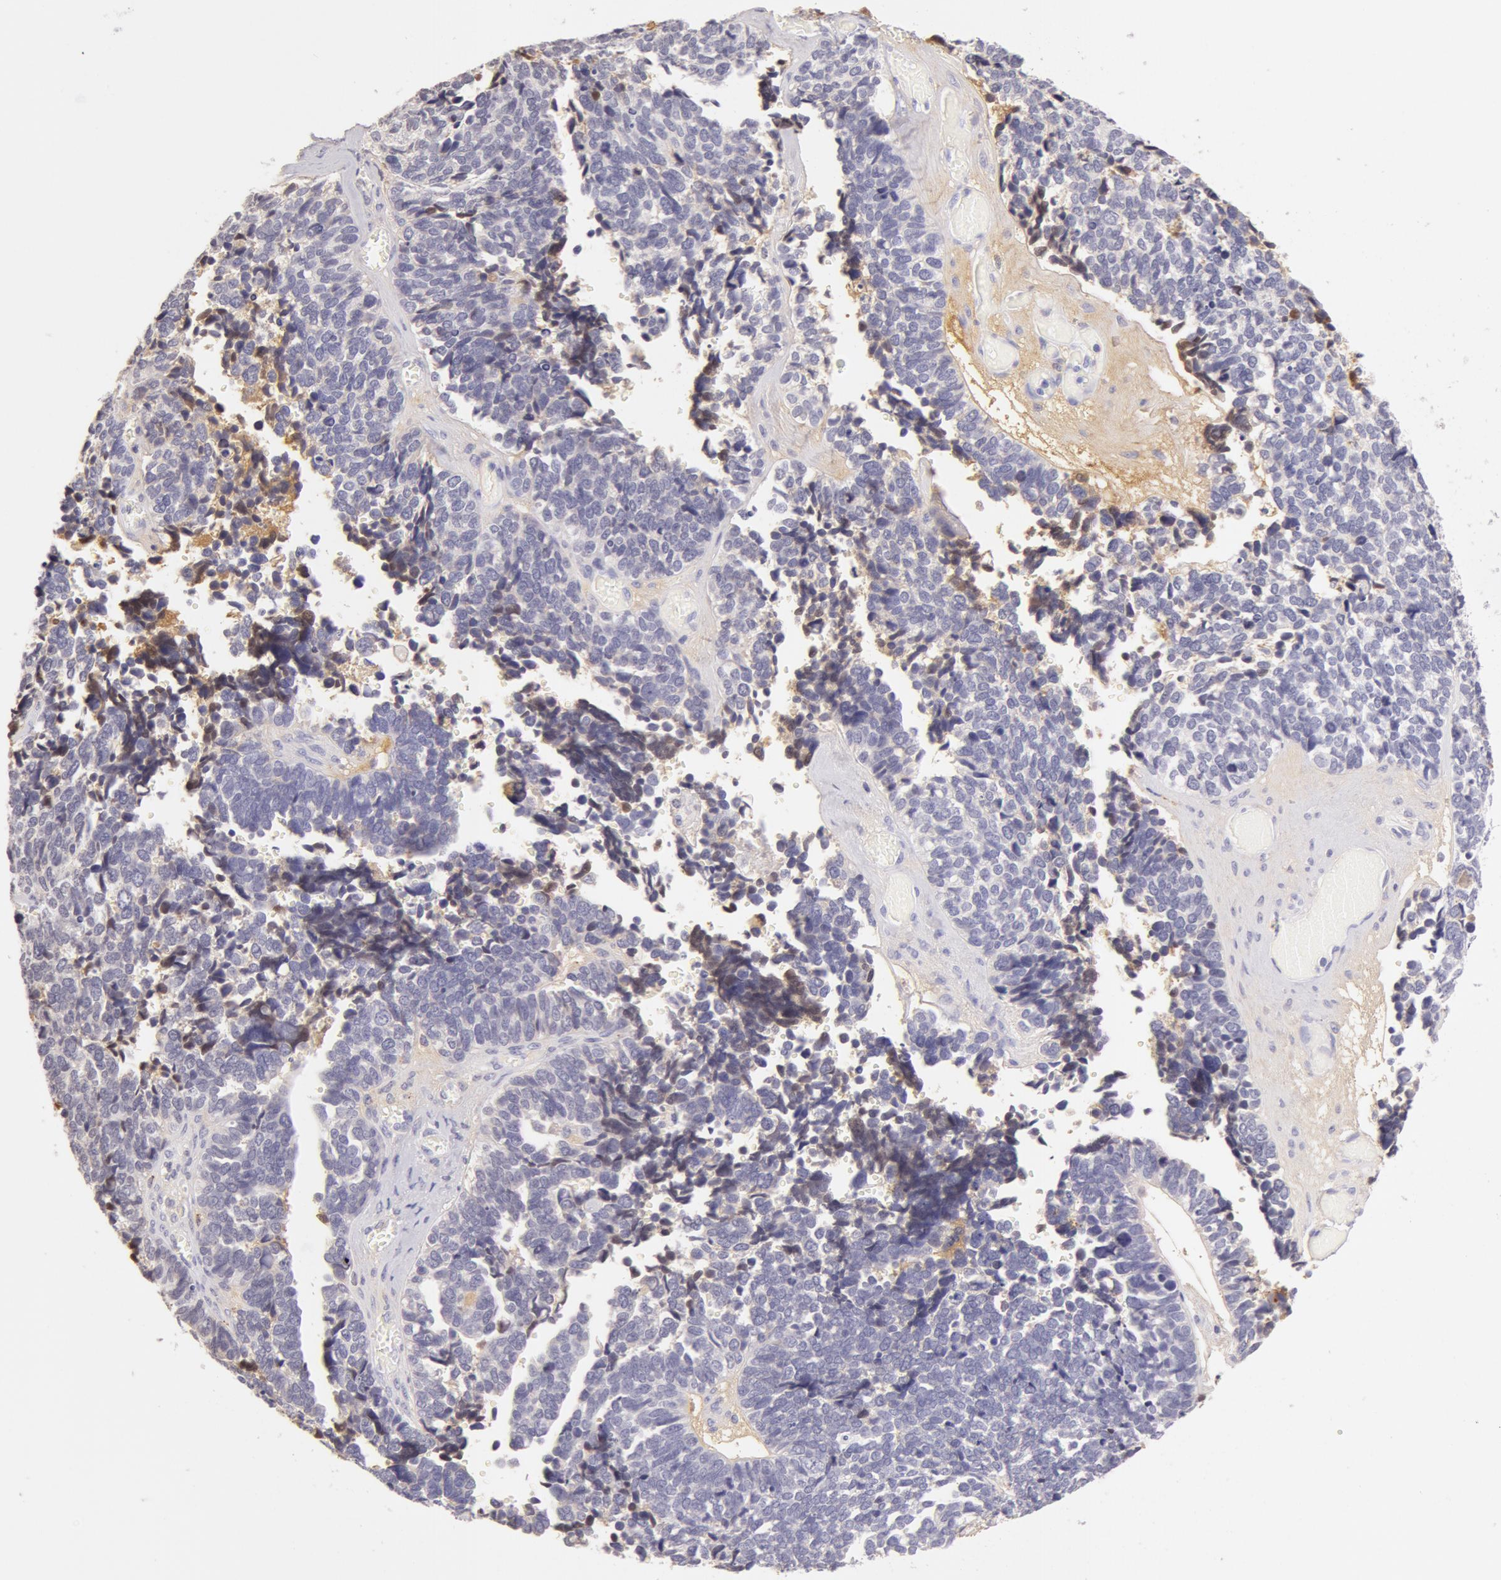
{"staining": {"intensity": "weak", "quantity": "<25%", "location": "nuclear"}, "tissue": "ovarian cancer", "cell_type": "Tumor cells", "image_type": "cancer", "snomed": [{"axis": "morphology", "description": "Cystadenocarcinoma, serous, NOS"}, {"axis": "topography", "description": "Ovary"}], "caption": "Image shows no significant protein positivity in tumor cells of ovarian cancer.", "gene": "AHSG", "patient": {"sex": "female", "age": 77}}